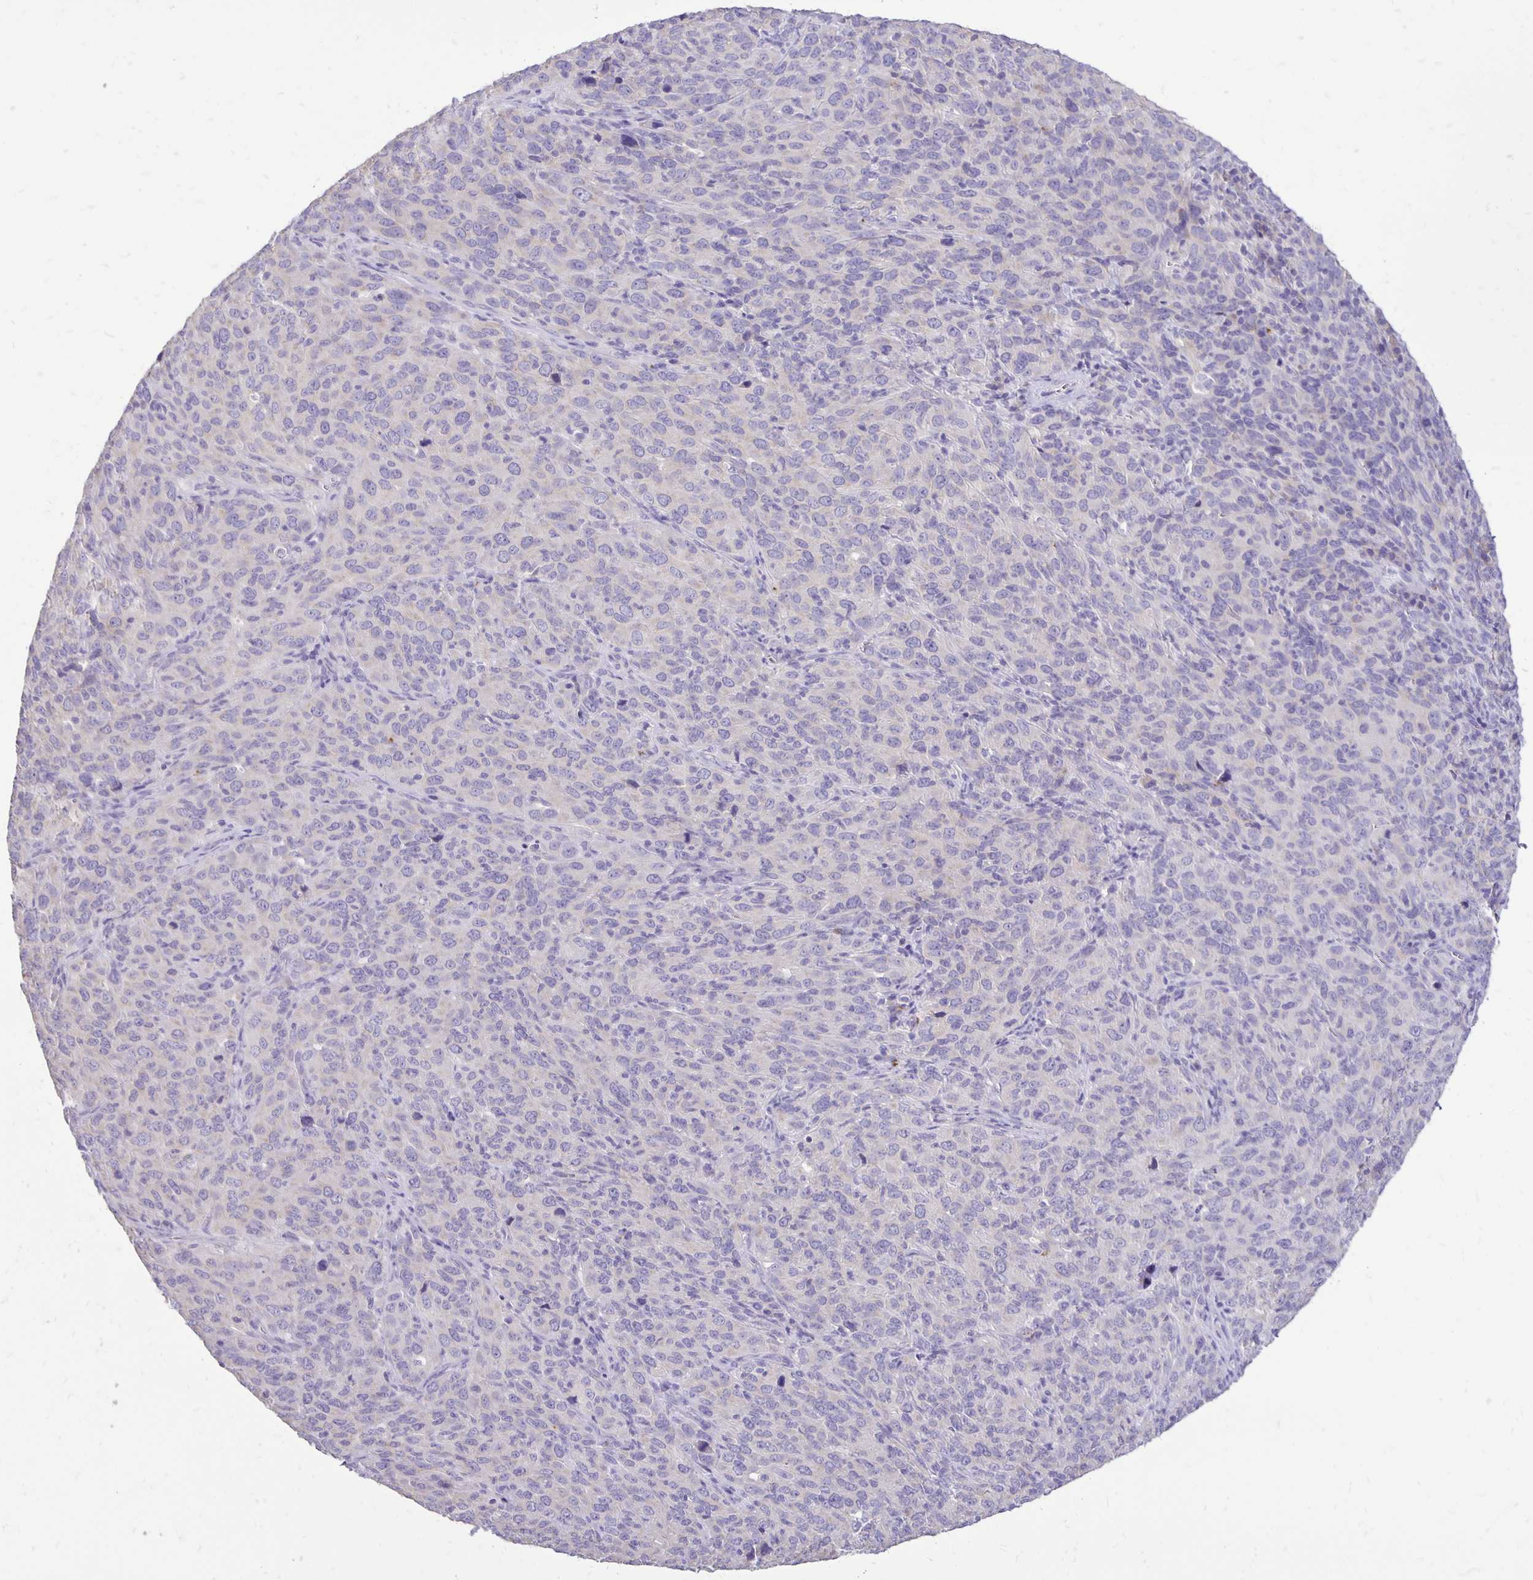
{"staining": {"intensity": "negative", "quantity": "none", "location": "none"}, "tissue": "cervical cancer", "cell_type": "Tumor cells", "image_type": "cancer", "snomed": [{"axis": "morphology", "description": "Normal tissue, NOS"}, {"axis": "morphology", "description": "Squamous cell carcinoma, NOS"}, {"axis": "topography", "description": "Cervix"}], "caption": "An image of human cervical cancer (squamous cell carcinoma) is negative for staining in tumor cells.", "gene": "ANKRD45", "patient": {"sex": "female", "age": 51}}